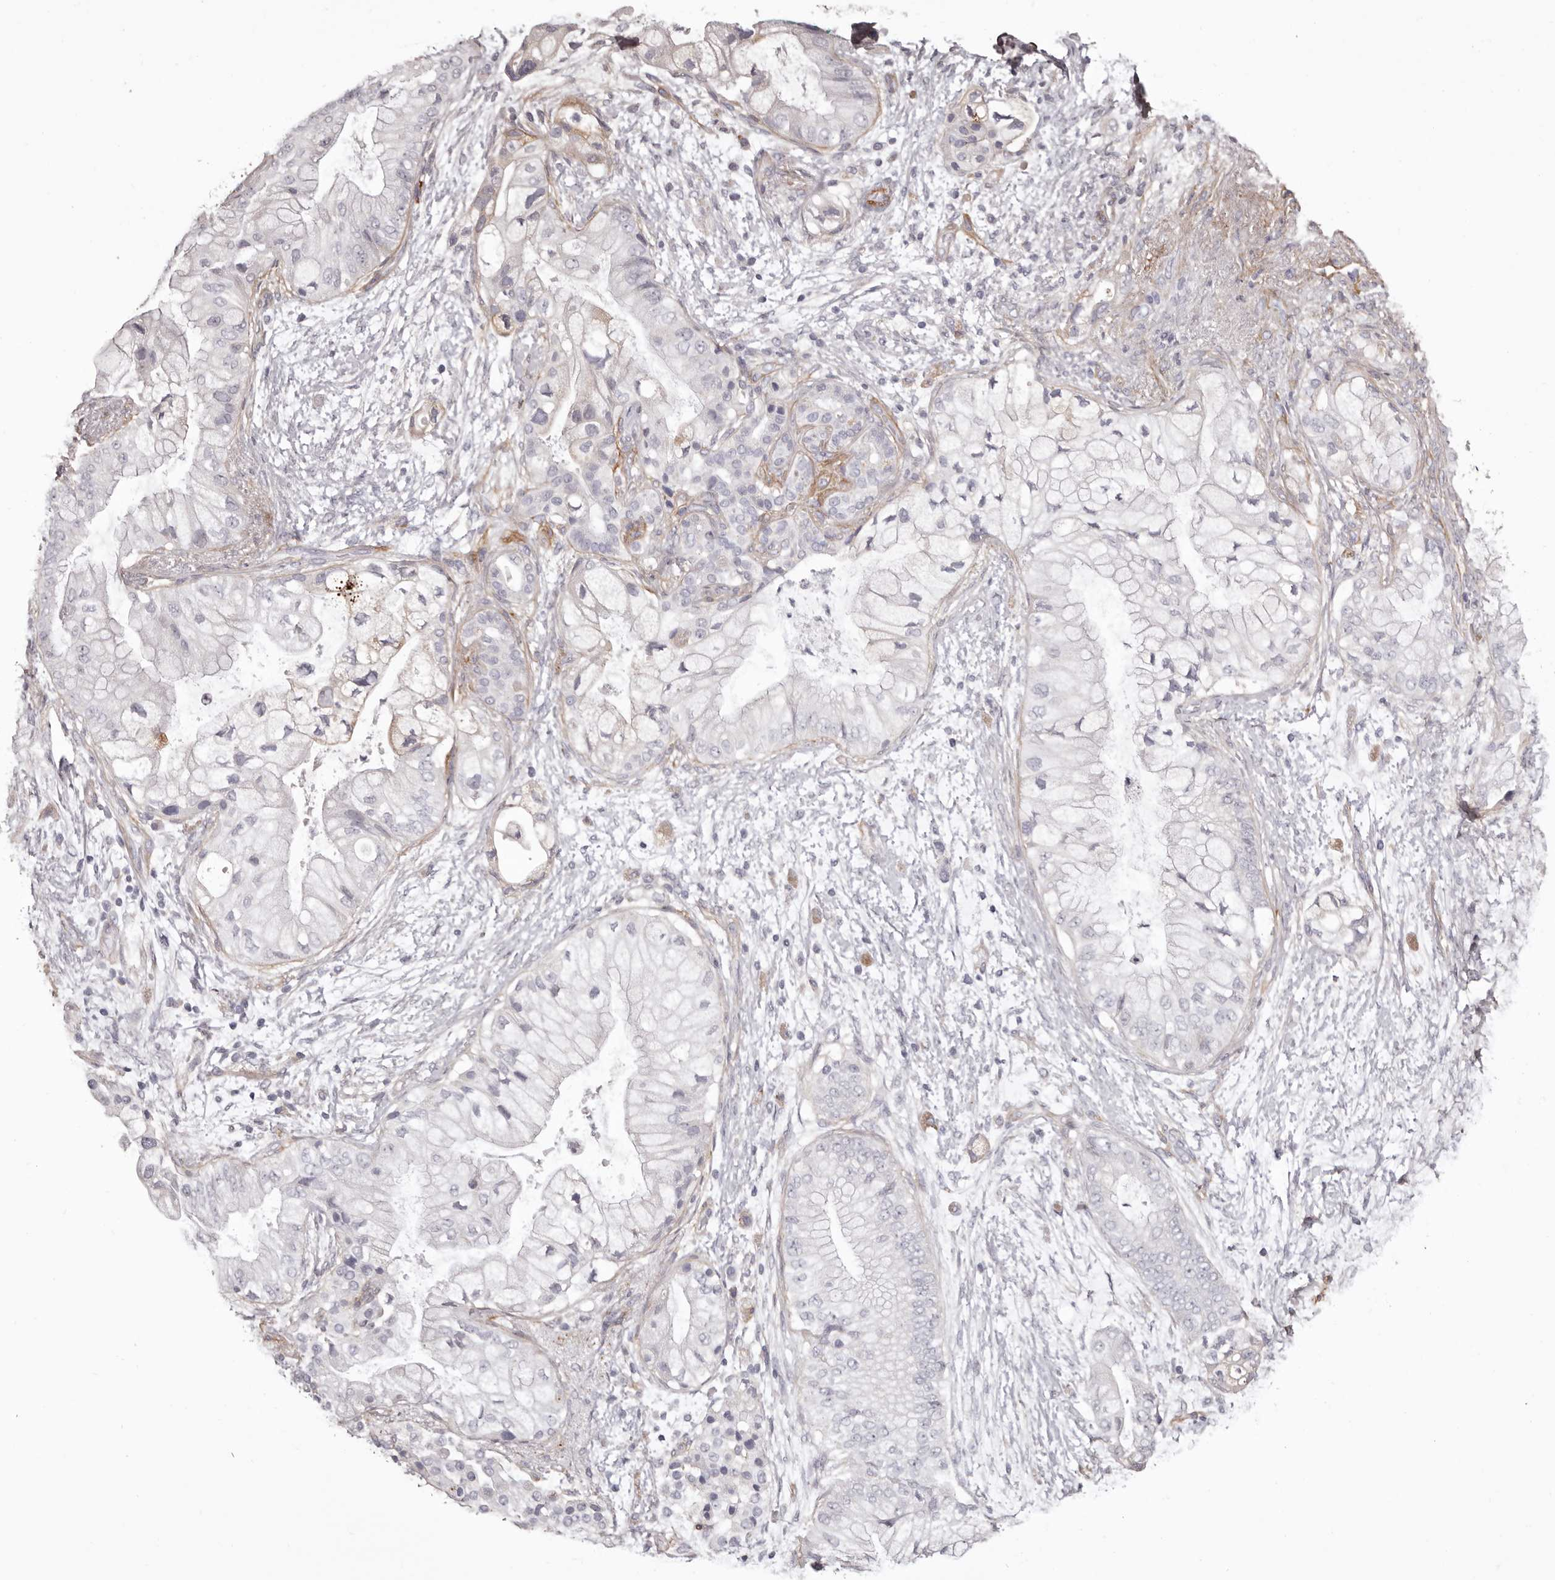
{"staining": {"intensity": "negative", "quantity": "none", "location": "none"}, "tissue": "pancreatic cancer", "cell_type": "Tumor cells", "image_type": "cancer", "snomed": [{"axis": "morphology", "description": "Adenocarcinoma, NOS"}, {"axis": "topography", "description": "Pancreas"}], "caption": "The IHC histopathology image has no significant expression in tumor cells of pancreatic cancer tissue.", "gene": "COL6A1", "patient": {"sex": "male", "age": 53}}